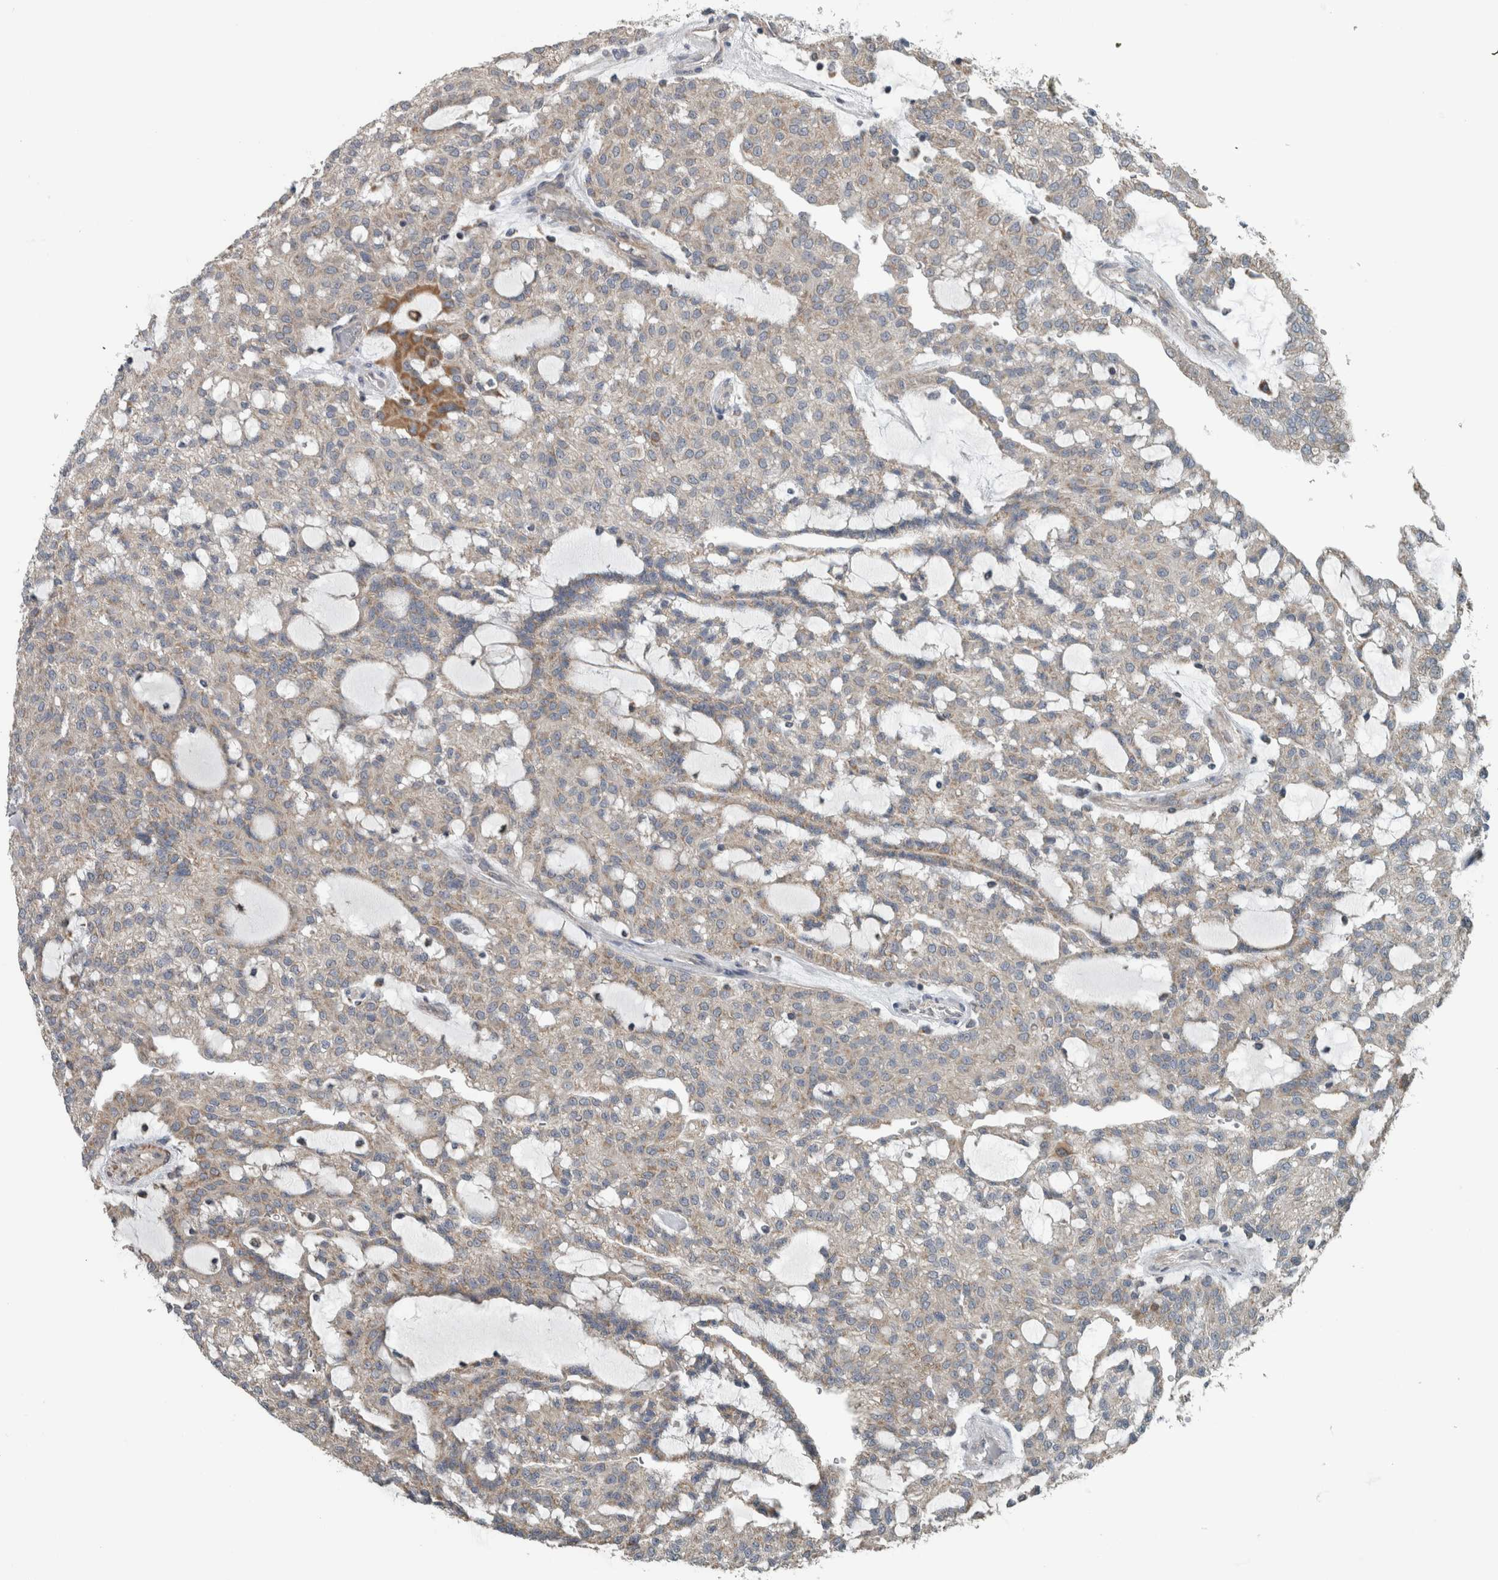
{"staining": {"intensity": "weak", "quantity": ">75%", "location": "cytoplasmic/membranous"}, "tissue": "renal cancer", "cell_type": "Tumor cells", "image_type": "cancer", "snomed": [{"axis": "morphology", "description": "Adenocarcinoma, NOS"}, {"axis": "topography", "description": "Kidney"}], "caption": "The photomicrograph demonstrates immunohistochemical staining of adenocarcinoma (renal). There is weak cytoplasmic/membranous positivity is seen in approximately >75% of tumor cells.", "gene": "ARMC1", "patient": {"sex": "male", "age": 63}}